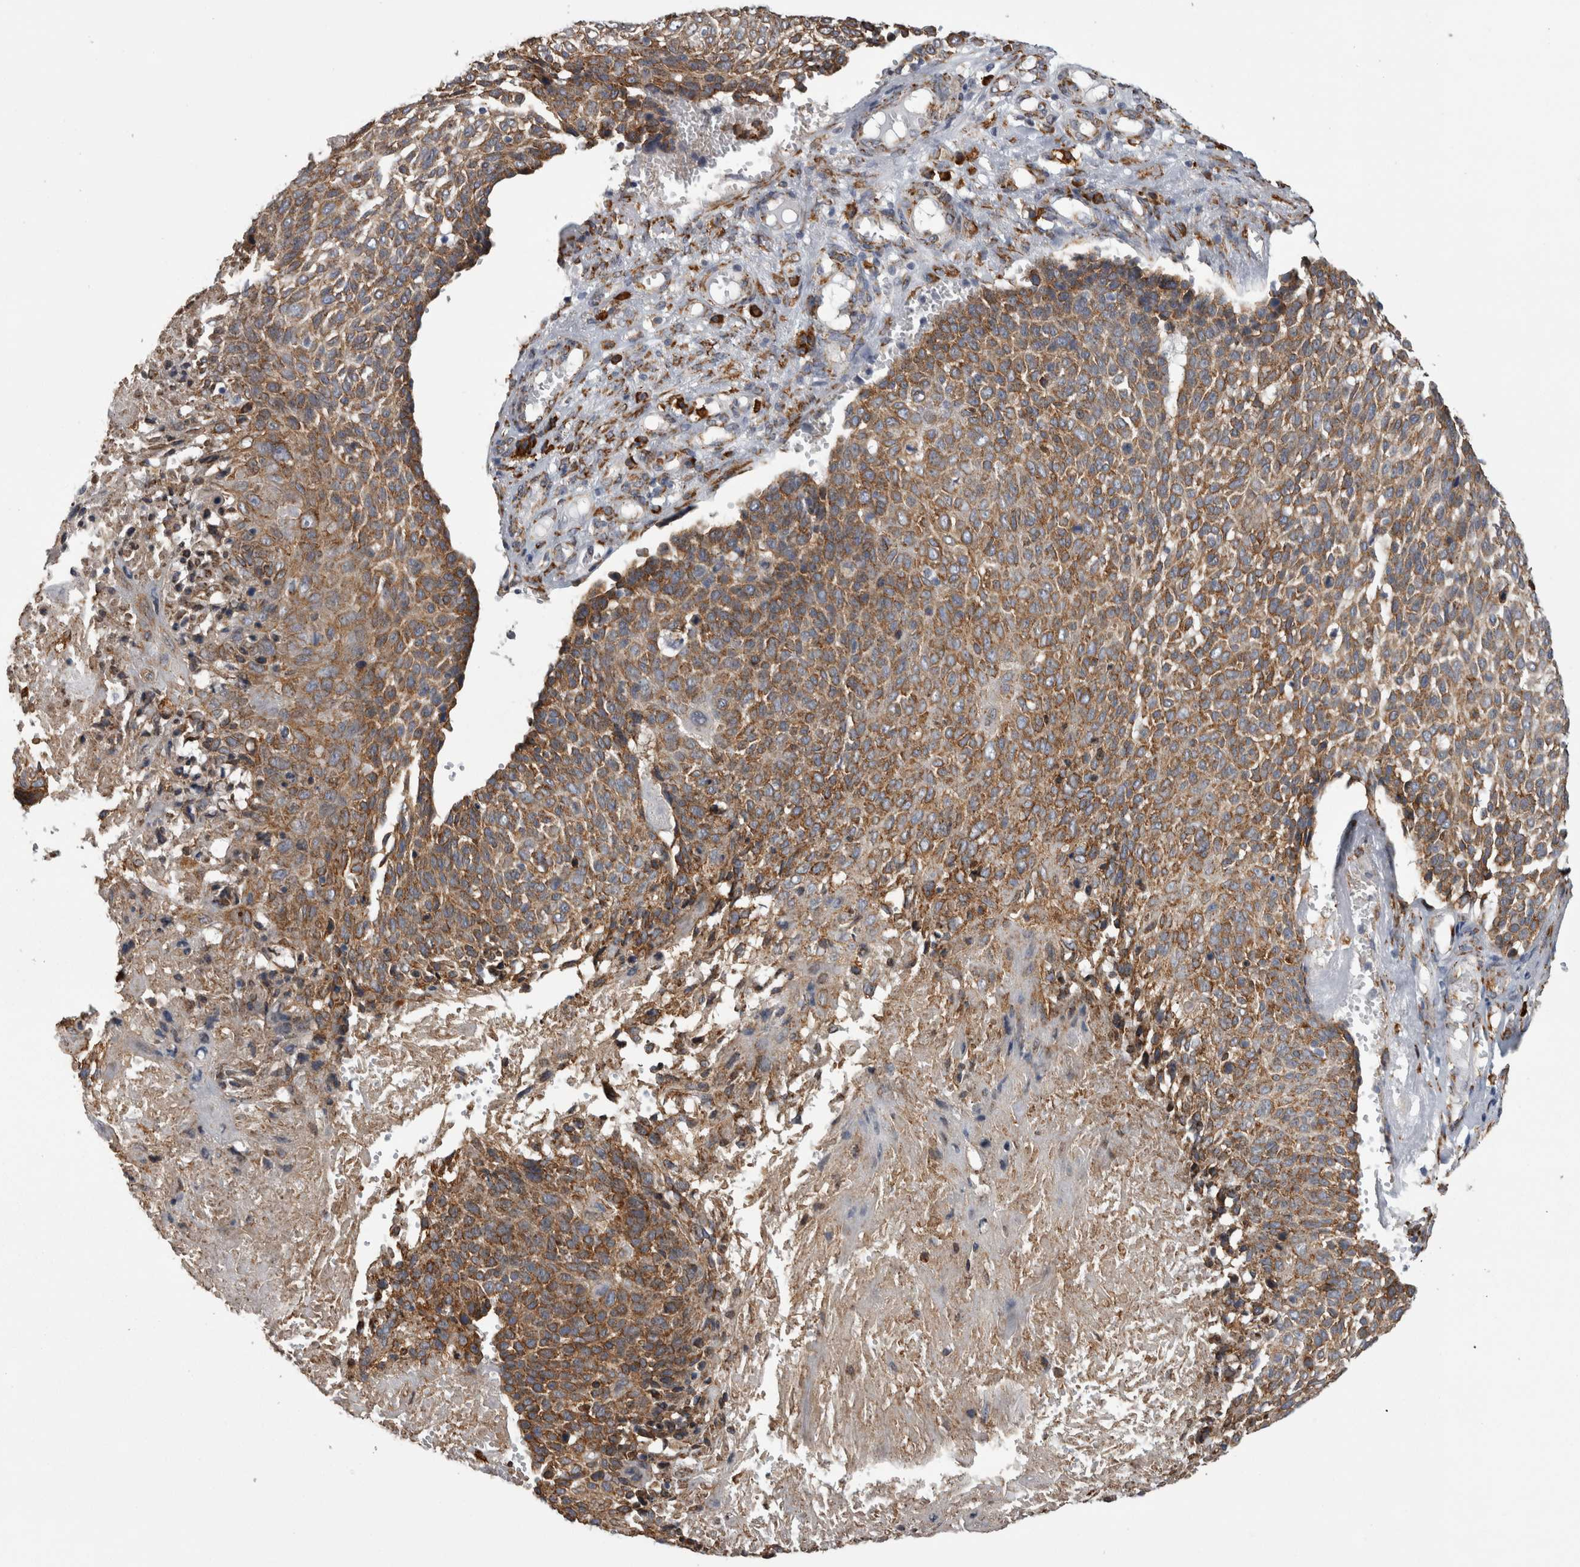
{"staining": {"intensity": "moderate", "quantity": ">75%", "location": "cytoplasmic/membranous"}, "tissue": "cervical cancer", "cell_type": "Tumor cells", "image_type": "cancer", "snomed": [{"axis": "morphology", "description": "Squamous cell carcinoma, NOS"}, {"axis": "topography", "description": "Cervix"}], "caption": "Immunohistochemical staining of cervical cancer exhibits moderate cytoplasmic/membranous protein expression in about >75% of tumor cells.", "gene": "FHIP2B", "patient": {"sex": "female", "age": 74}}